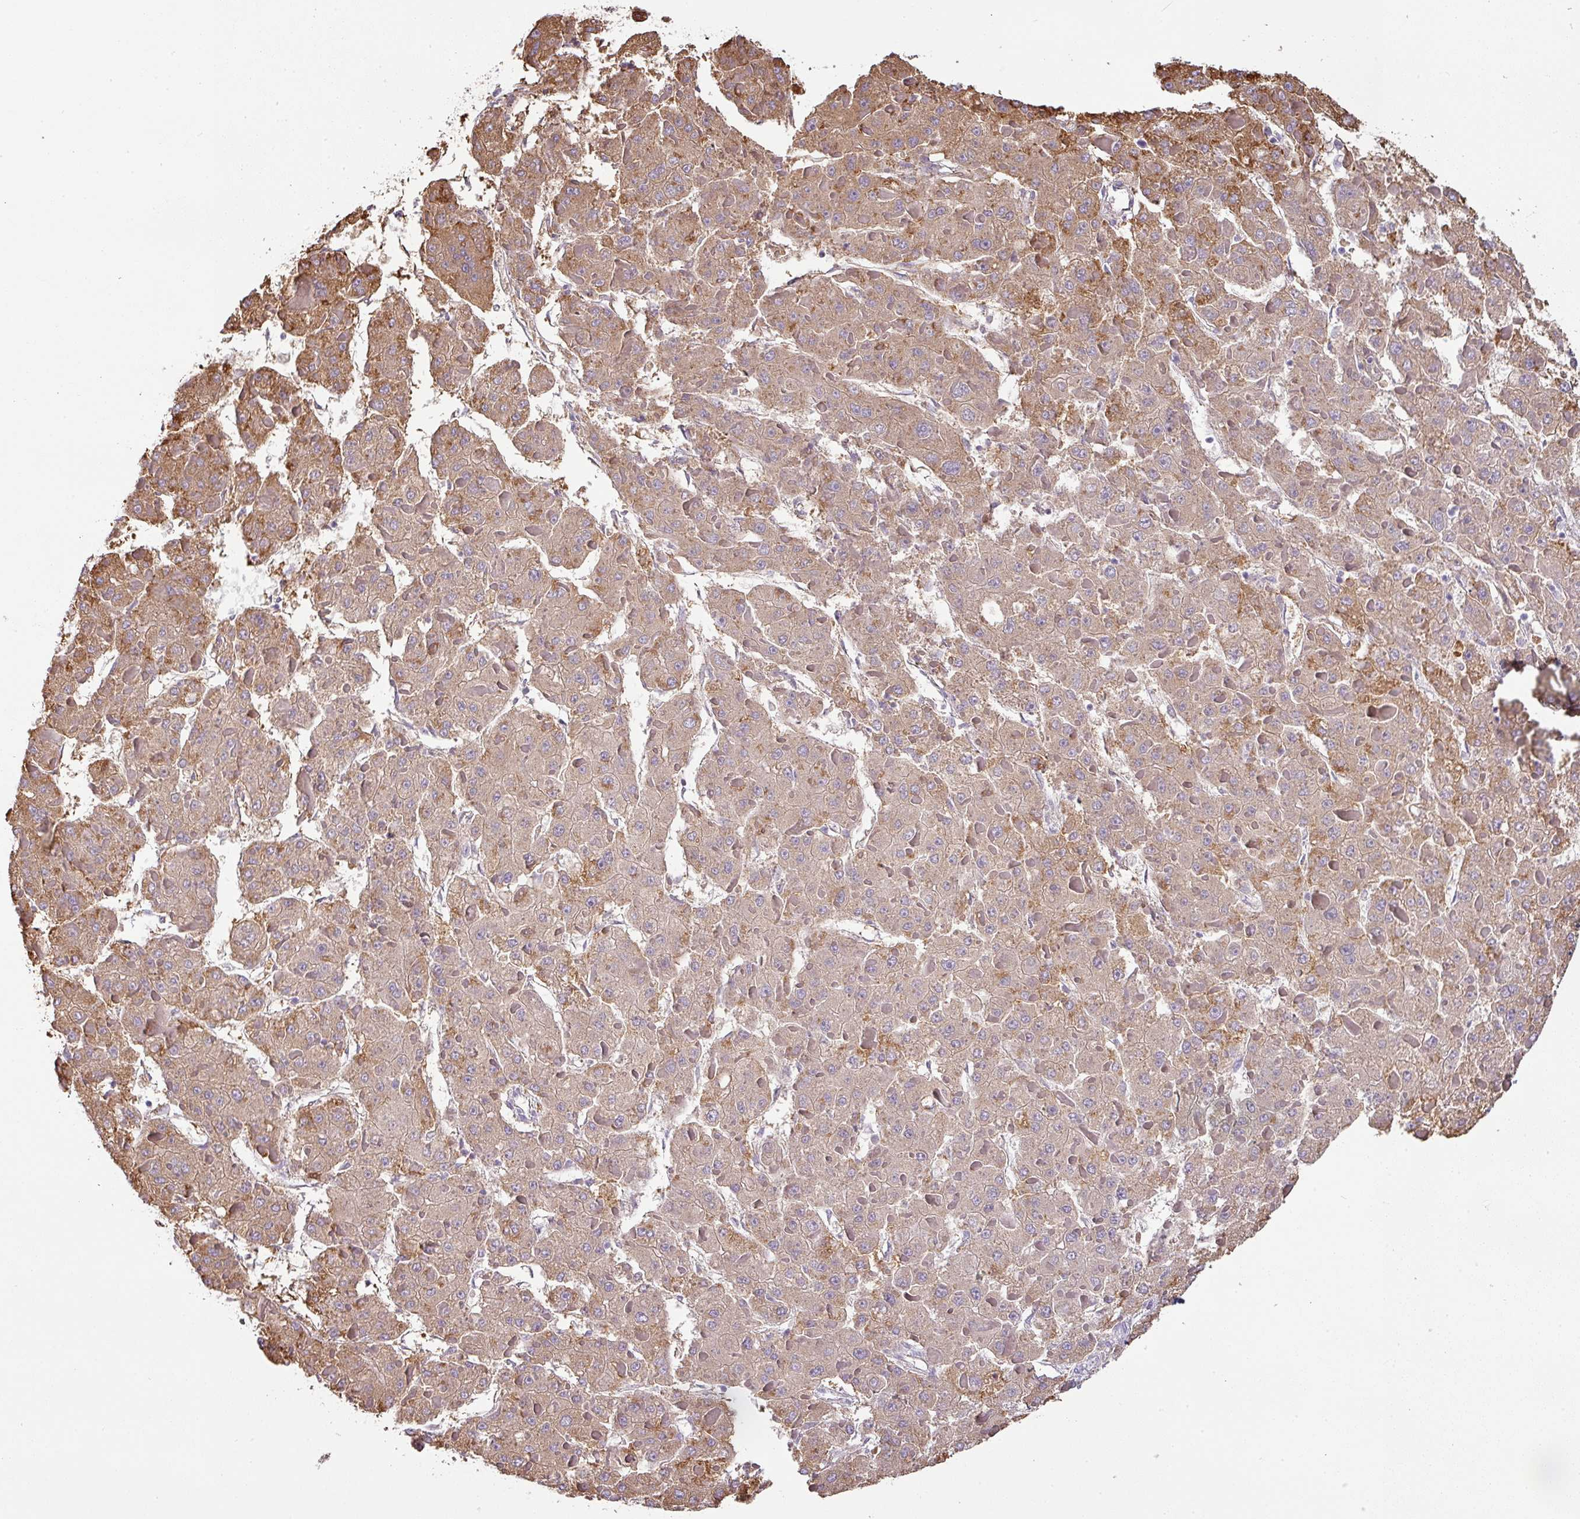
{"staining": {"intensity": "moderate", "quantity": "25%-75%", "location": "cytoplasmic/membranous"}, "tissue": "liver cancer", "cell_type": "Tumor cells", "image_type": "cancer", "snomed": [{"axis": "morphology", "description": "Carcinoma, Hepatocellular, NOS"}, {"axis": "topography", "description": "Liver"}], "caption": "Immunohistochemical staining of liver cancer exhibits medium levels of moderate cytoplasmic/membranous positivity in about 25%-75% of tumor cells.", "gene": "FGF17", "patient": {"sex": "female", "age": 73}}